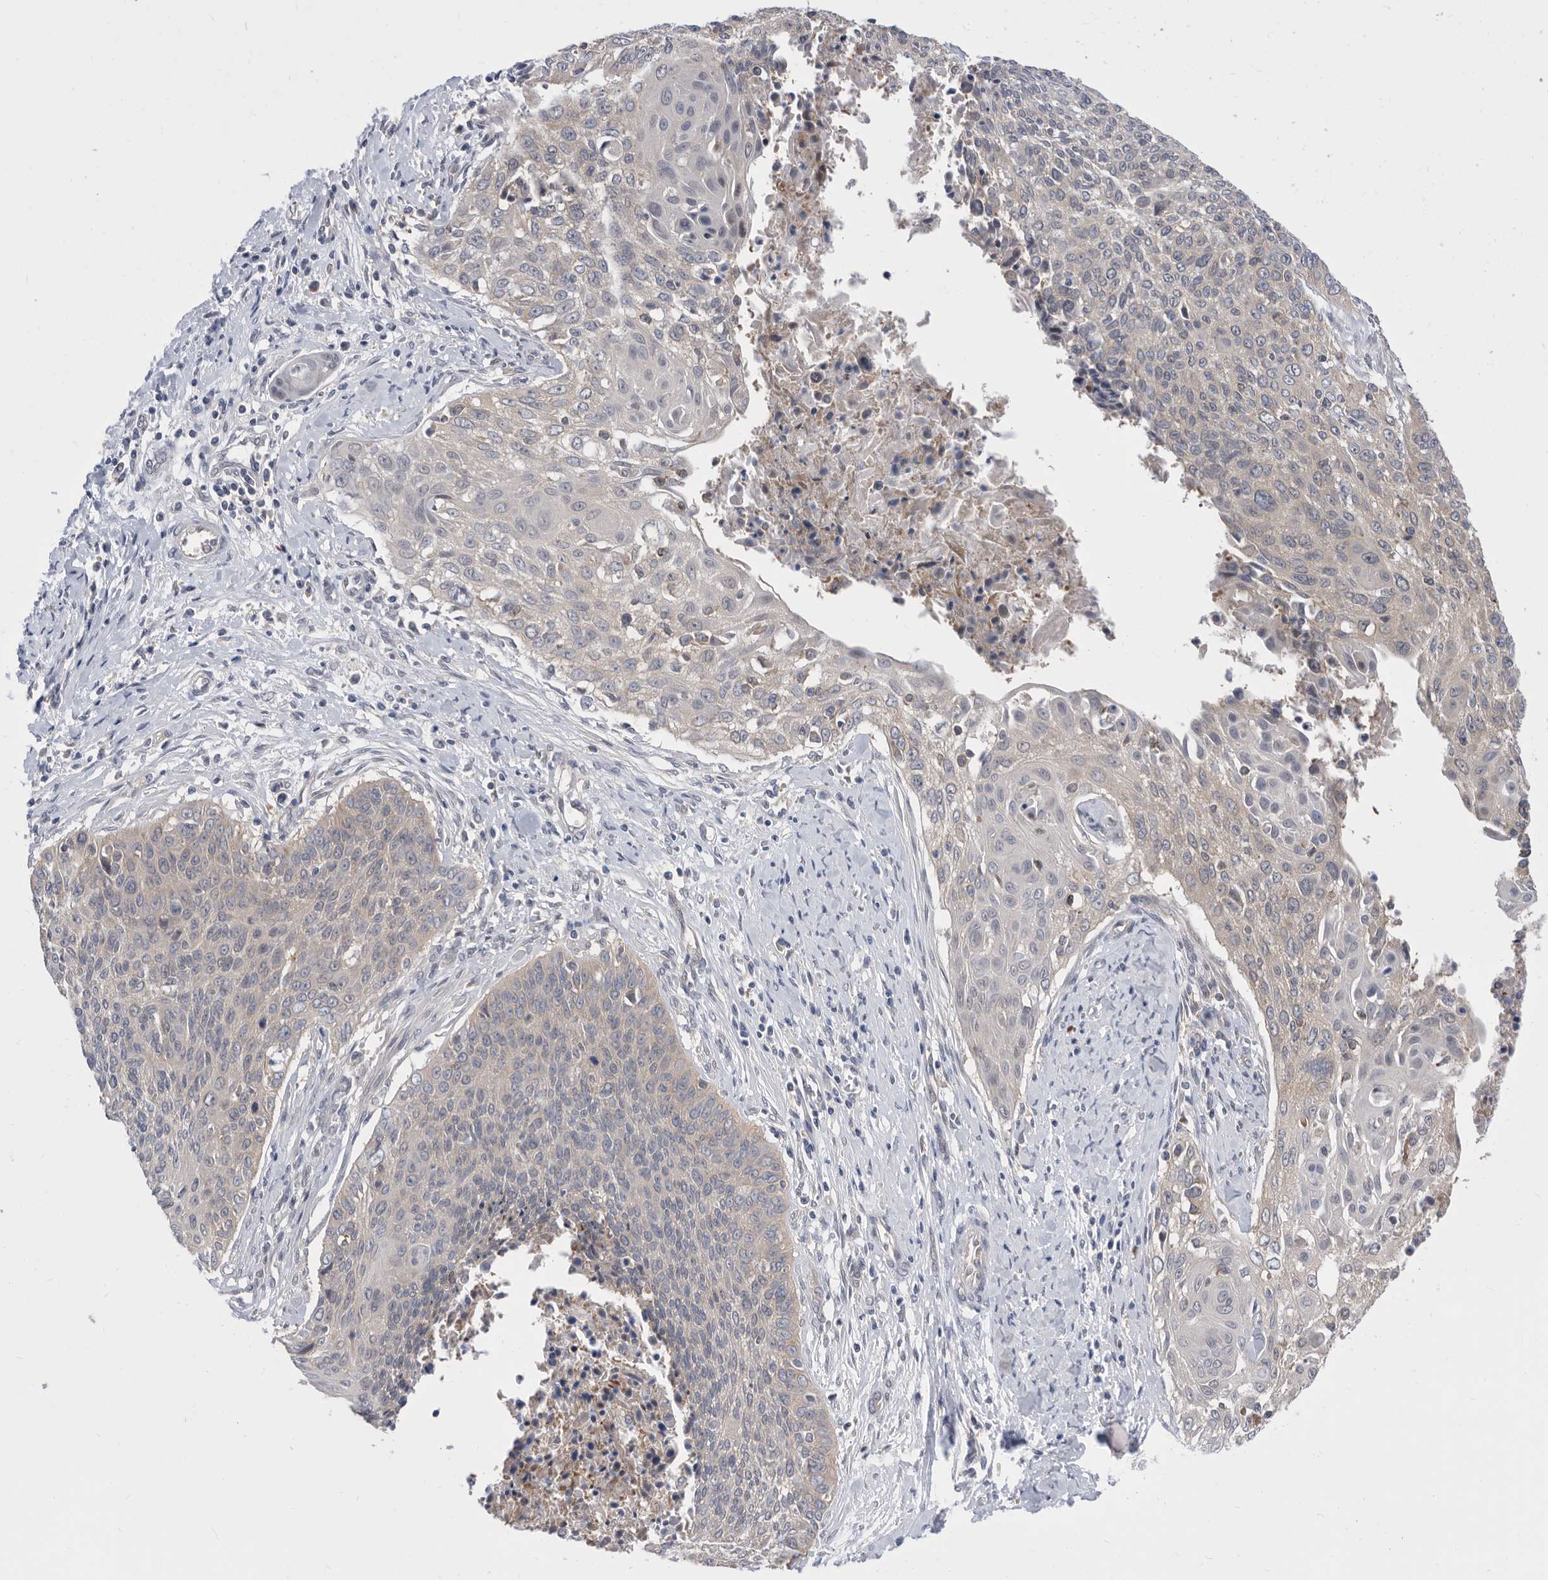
{"staining": {"intensity": "negative", "quantity": "none", "location": "none"}, "tissue": "cervical cancer", "cell_type": "Tumor cells", "image_type": "cancer", "snomed": [{"axis": "morphology", "description": "Squamous cell carcinoma, NOS"}, {"axis": "topography", "description": "Cervix"}], "caption": "Protein analysis of cervical cancer shows no significant expression in tumor cells.", "gene": "CCT4", "patient": {"sex": "female", "age": 55}}